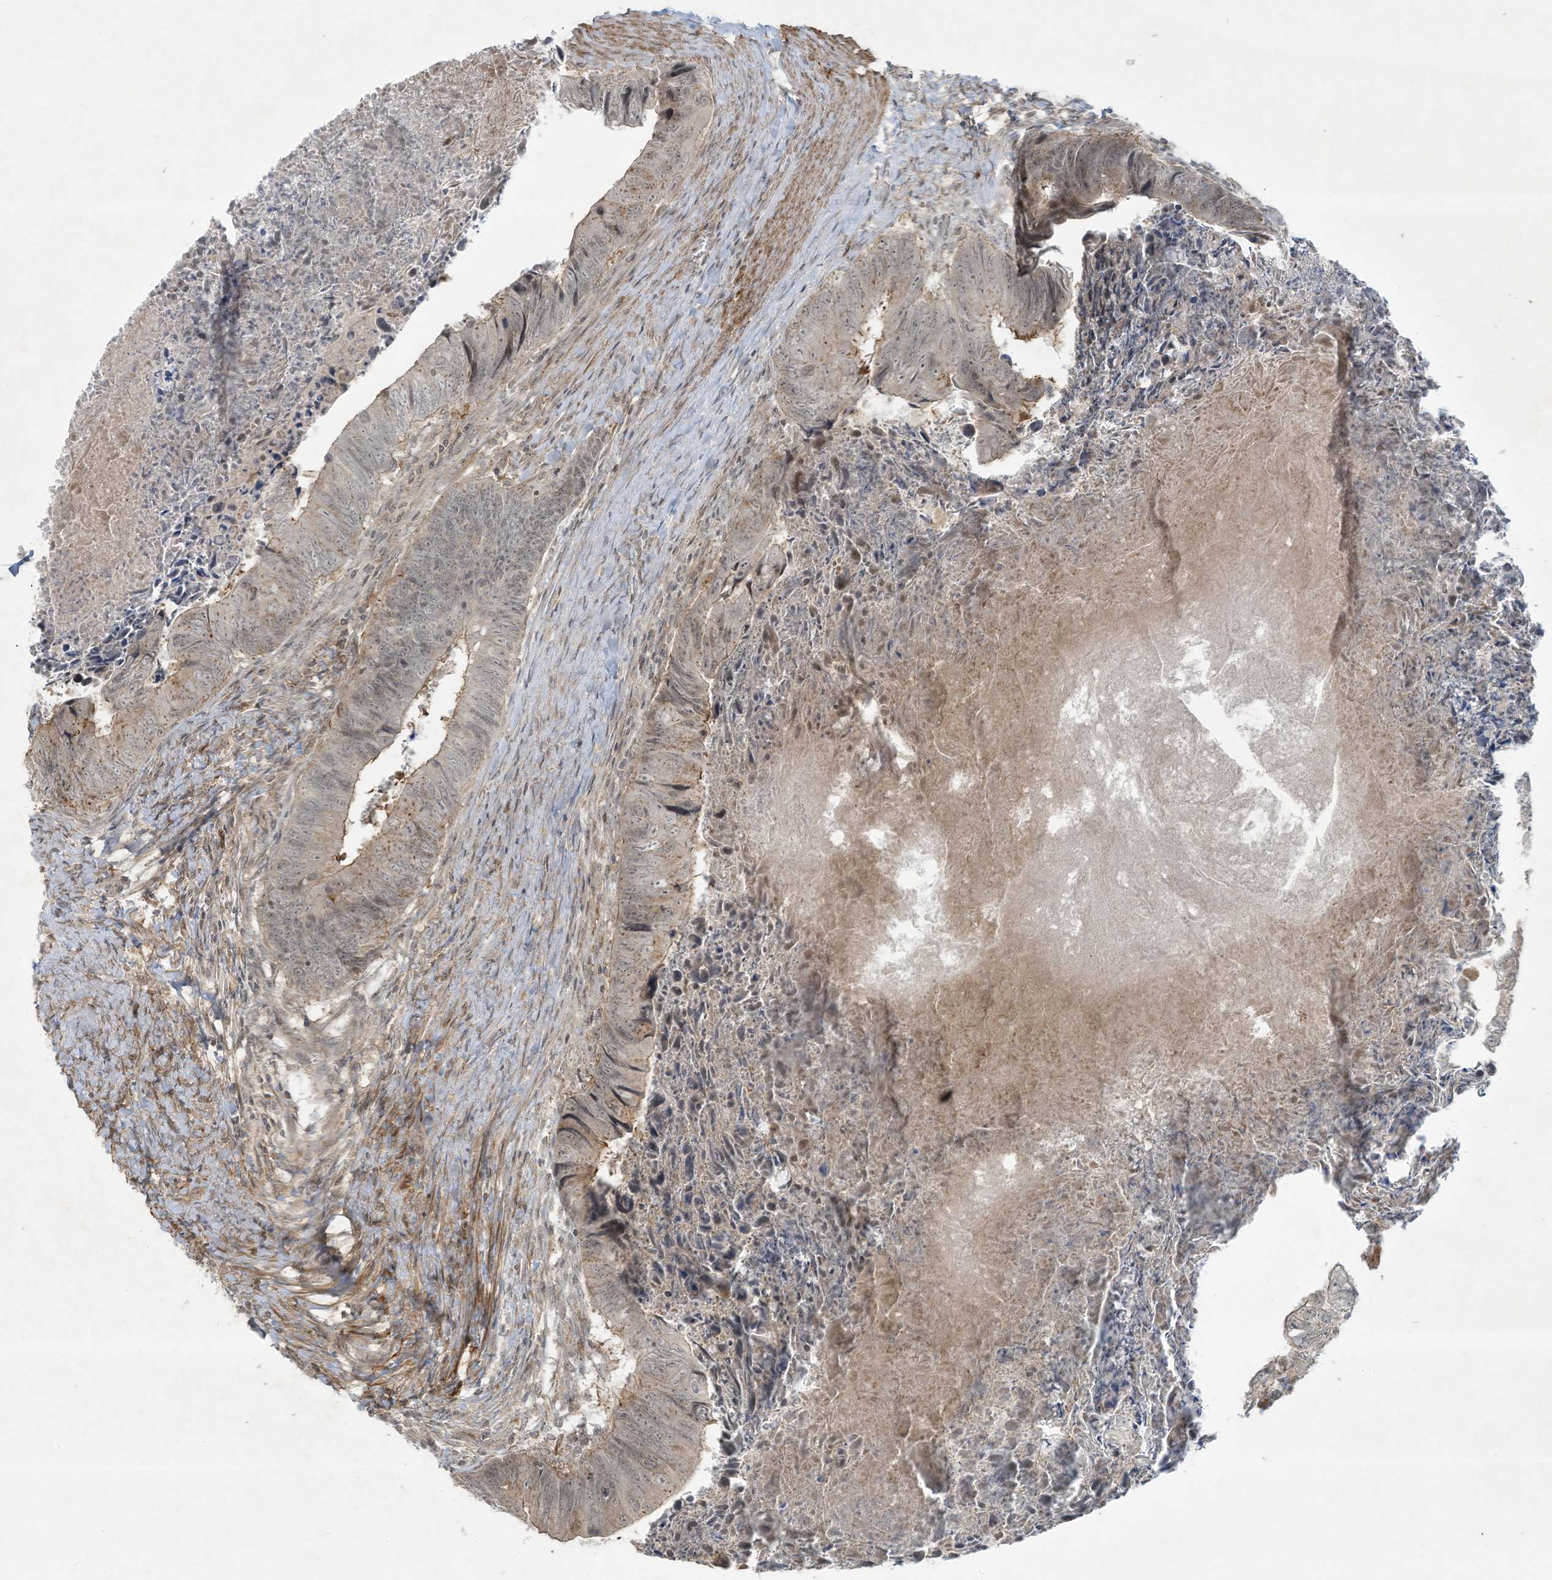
{"staining": {"intensity": "weak", "quantity": "25%-75%", "location": "cytoplasmic/membranous"}, "tissue": "colorectal cancer", "cell_type": "Tumor cells", "image_type": "cancer", "snomed": [{"axis": "morphology", "description": "Adenocarcinoma, NOS"}, {"axis": "topography", "description": "Colon"}], "caption": "Human colorectal cancer stained with a brown dye demonstrates weak cytoplasmic/membranous positive expression in about 25%-75% of tumor cells.", "gene": "ZNF263", "patient": {"sex": "female", "age": 67}}